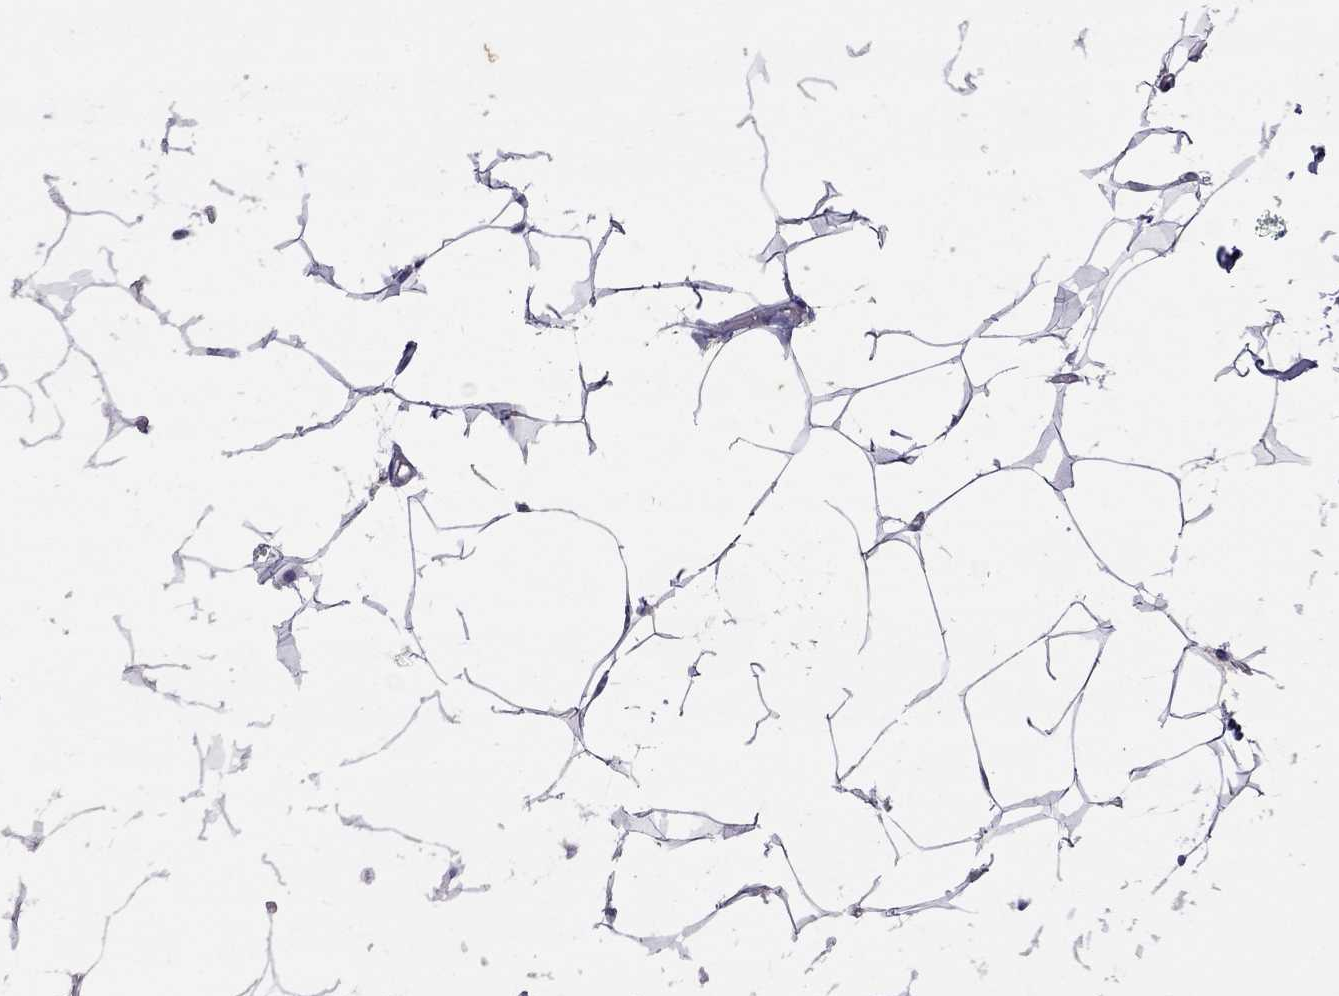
{"staining": {"intensity": "negative", "quantity": "none", "location": "none"}, "tissue": "breast", "cell_type": "Adipocytes", "image_type": "normal", "snomed": [{"axis": "morphology", "description": "Normal tissue, NOS"}, {"axis": "topography", "description": "Breast"}], "caption": "Protein analysis of benign breast displays no significant staining in adipocytes. (DAB immunohistochemistry (IHC) visualized using brightfield microscopy, high magnification).", "gene": "FST", "patient": {"sex": "female", "age": 32}}